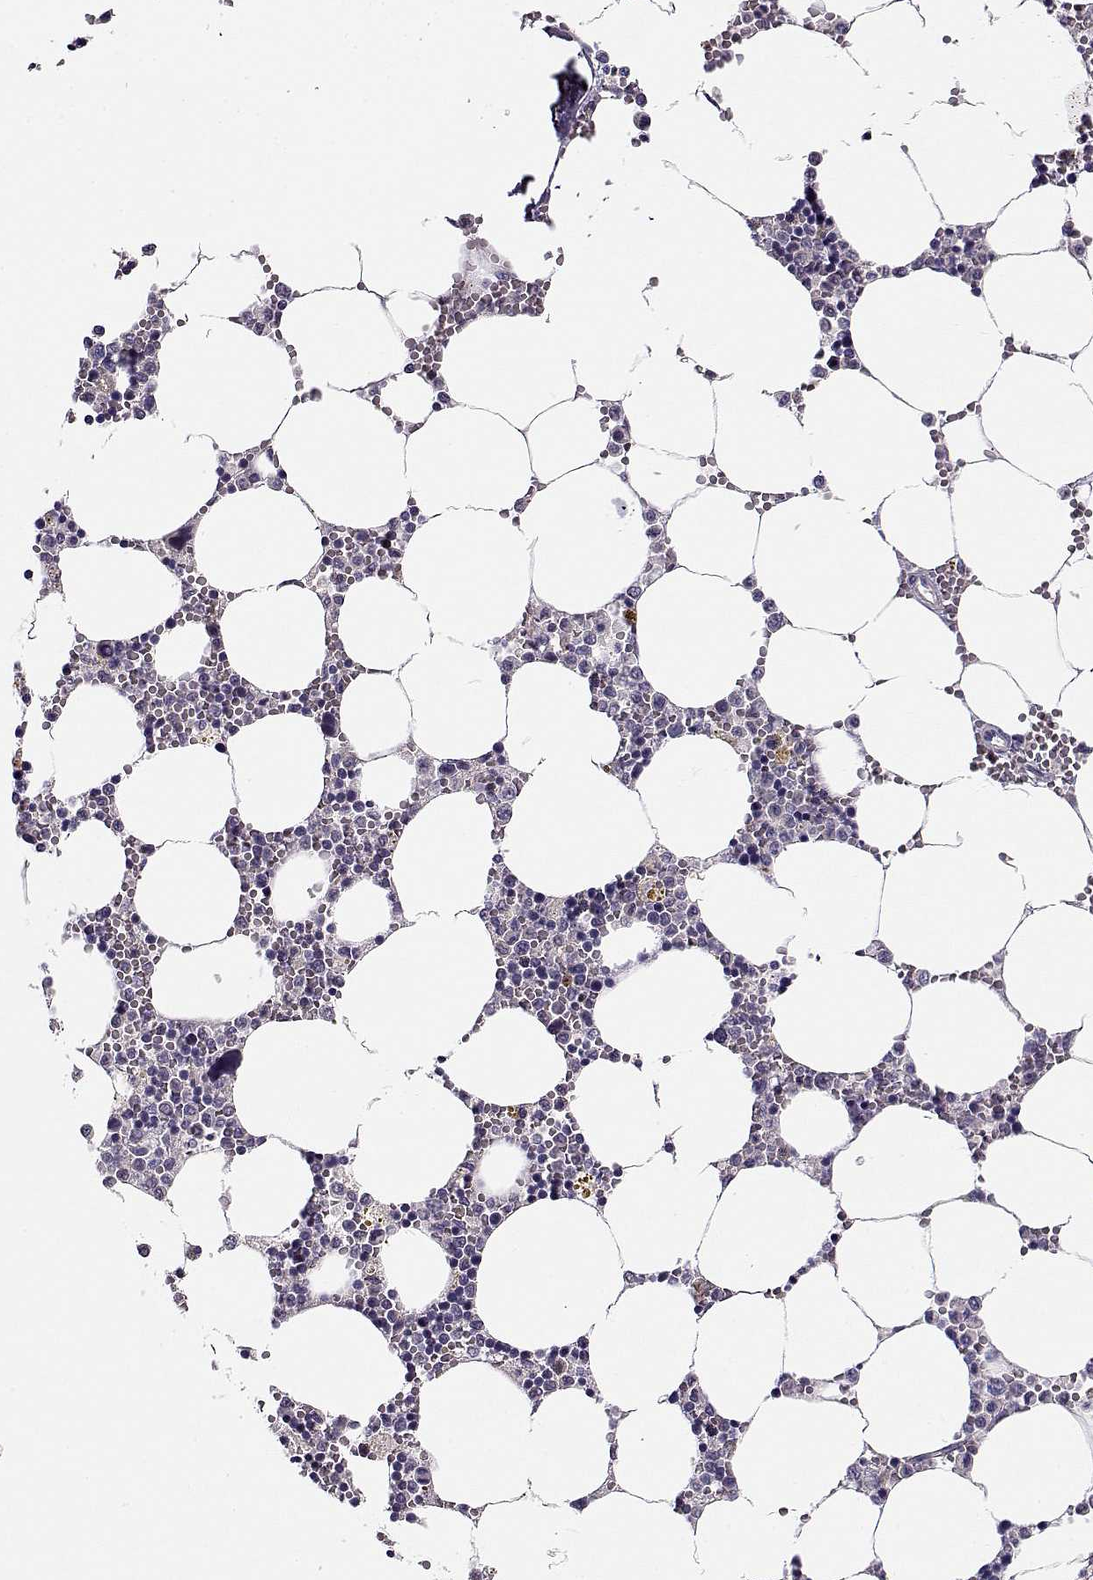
{"staining": {"intensity": "negative", "quantity": "none", "location": "none"}, "tissue": "bone marrow", "cell_type": "Hematopoietic cells", "image_type": "normal", "snomed": [{"axis": "morphology", "description": "Normal tissue, NOS"}, {"axis": "topography", "description": "Bone marrow"}], "caption": "An IHC image of benign bone marrow is shown. There is no staining in hematopoietic cells of bone marrow. (DAB (3,3'-diaminobenzidine) IHC, high magnification).", "gene": "TMEM145", "patient": {"sex": "female", "age": 64}}